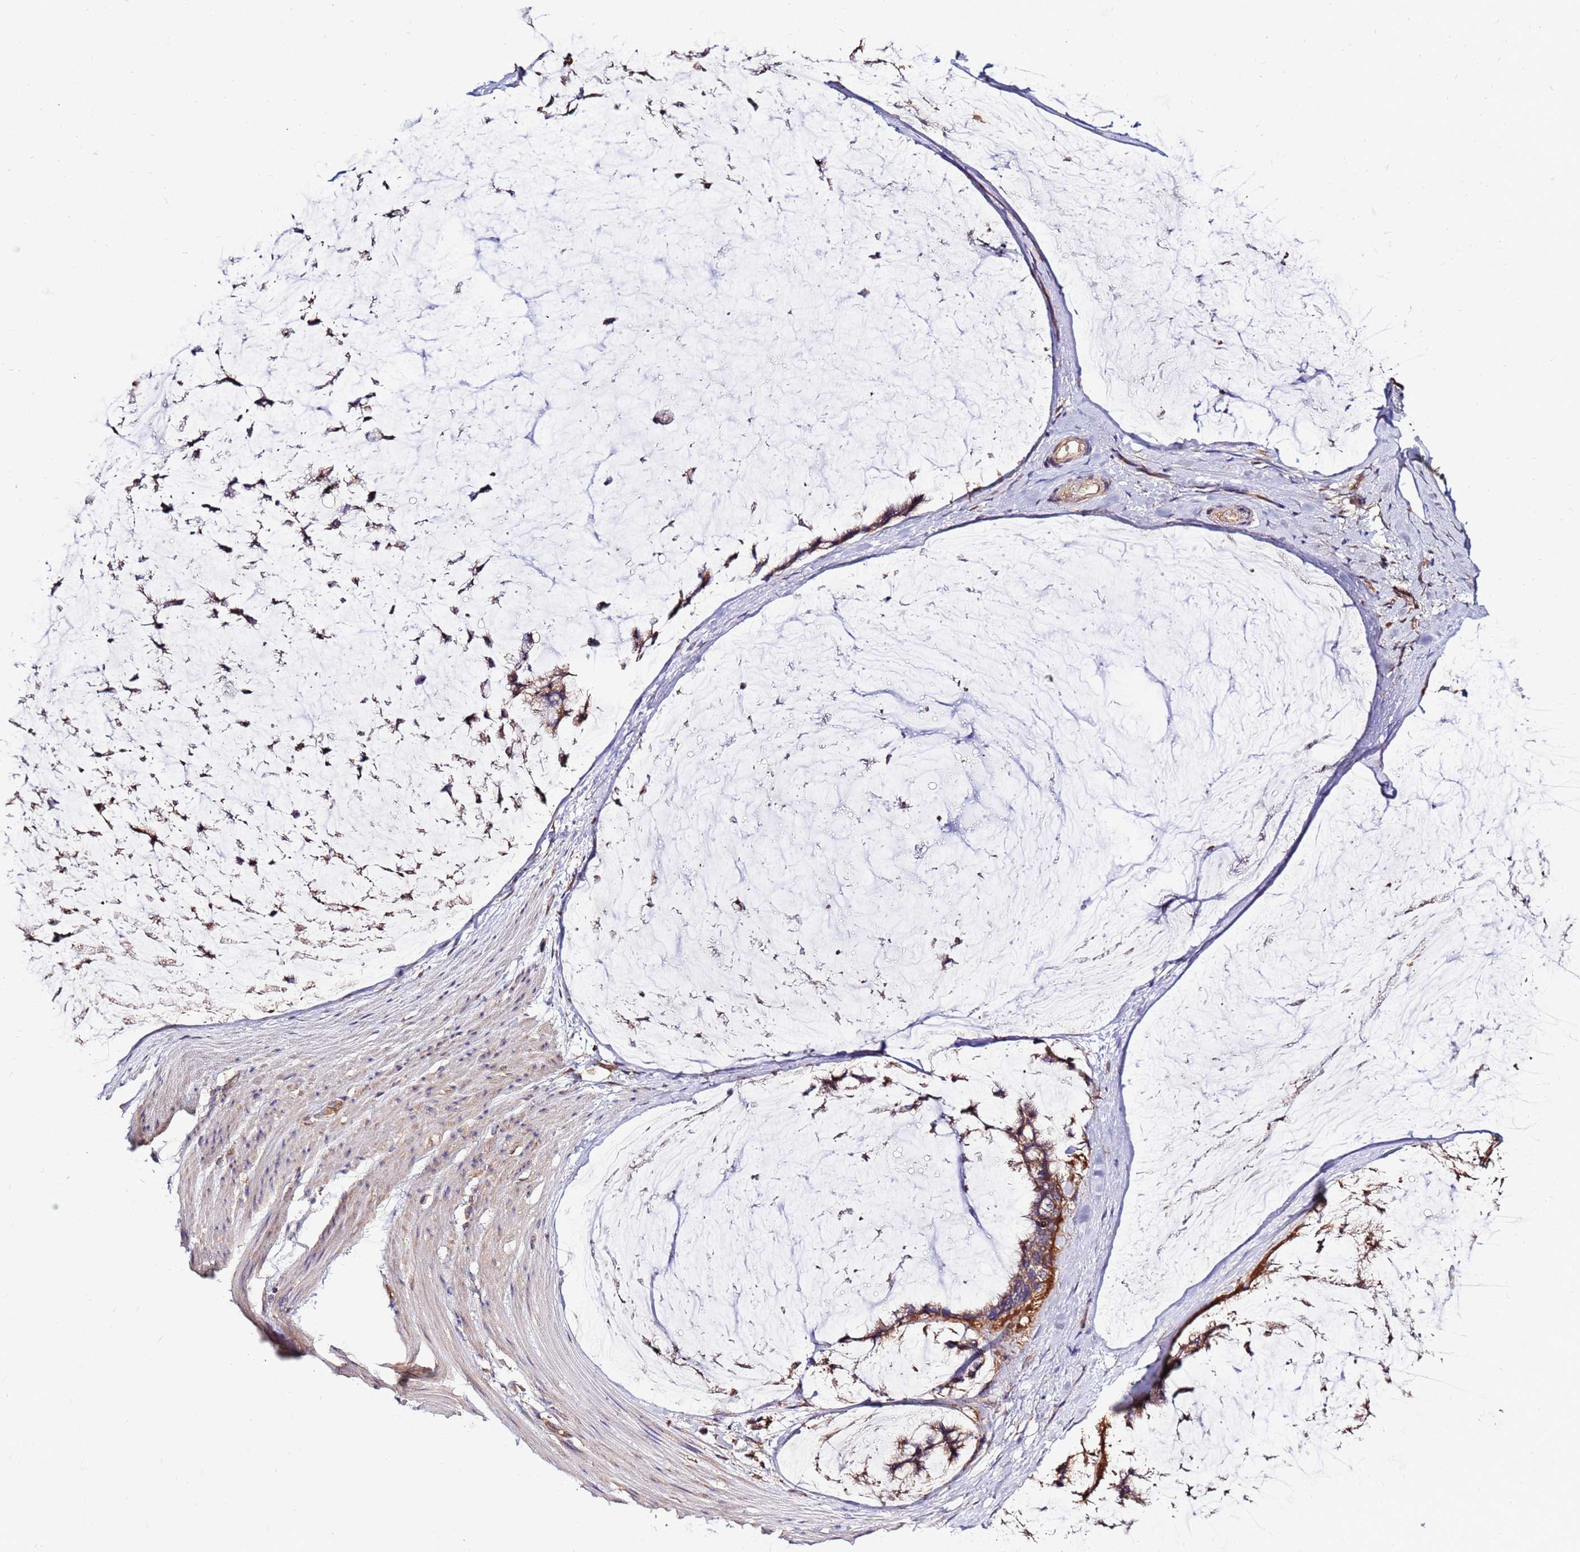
{"staining": {"intensity": "moderate", "quantity": ">75%", "location": "cytoplasmic/membranous"}, "tissue": "ovarian cancer", "cell_type": "Tumor cells", "image_type": "cancer", "snomed": [{"axis": "morphology", "description": "Cystadenocarcinoma, mucinous, NOS"}, {"axis": "topography", "description": "Ovary"}], "caption": "Human mucinous cystadenocarcinoma (ovarian) stained with a brown dye exhibits moderate cytoplasmic/membranous positive positivity in approximately >75% of tumor cells.", "gene": "SLC44A5", "patient": {"sex": "female", "age": 39}}